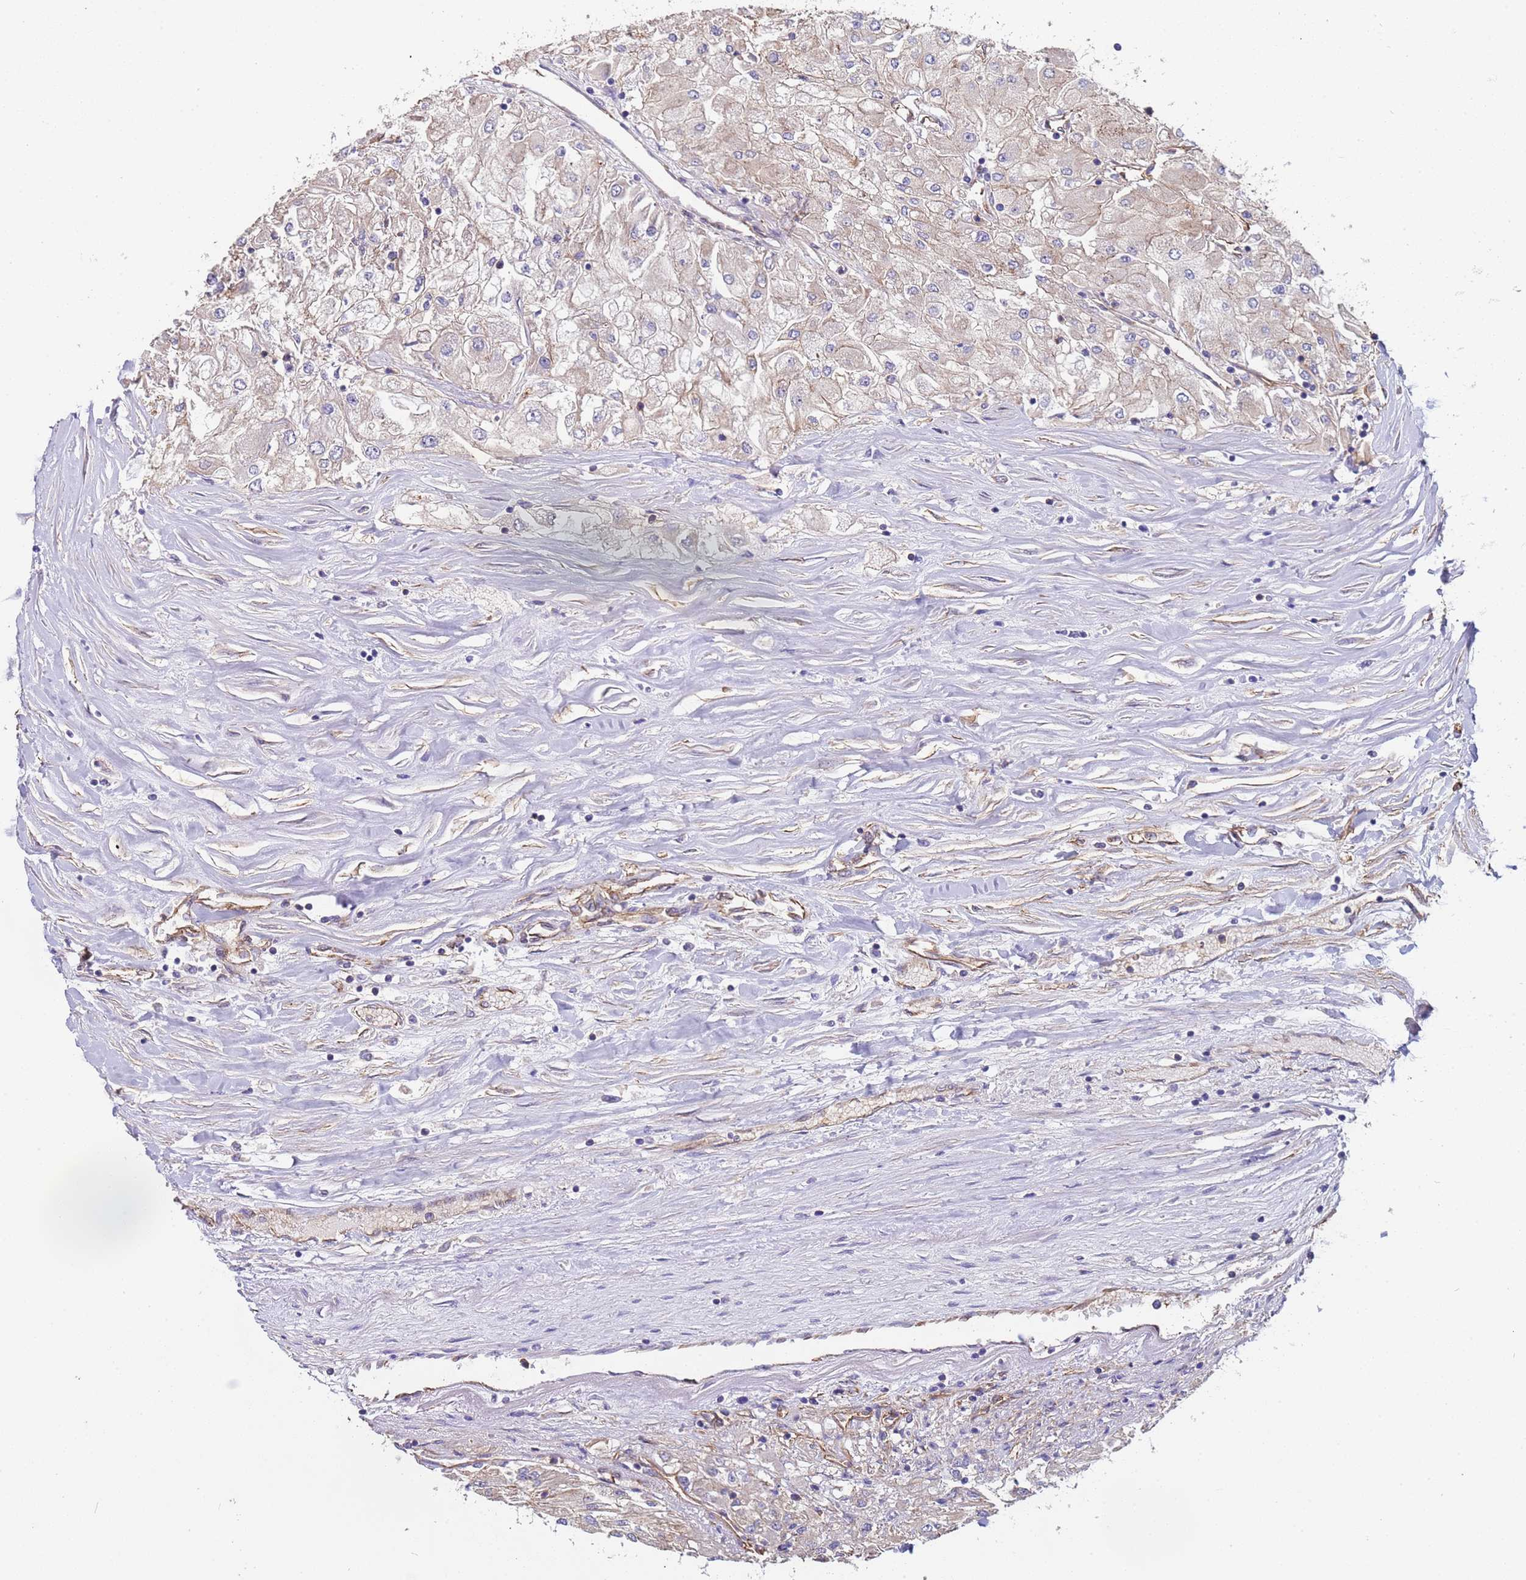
{"staining": {"intensity": "weak", "quantity": "<25%", "location": "cytoplasmic/membranous"}, "tissue": "renal cancer", "cell_type": "Tumor cells", "image_type": "cancer", "snomed": [{"axis": "morphology", "description": "Adenocarcinoma, NOS"}, {"axis": "topography", "description": "Kidney"}], "caption": "Immunohistochemical staining of human adenocarcinoma (renal) shows no significant staining in tumor cells.", "gene": "ZNF248", "patient": {"sex": "male", "age": 80}}